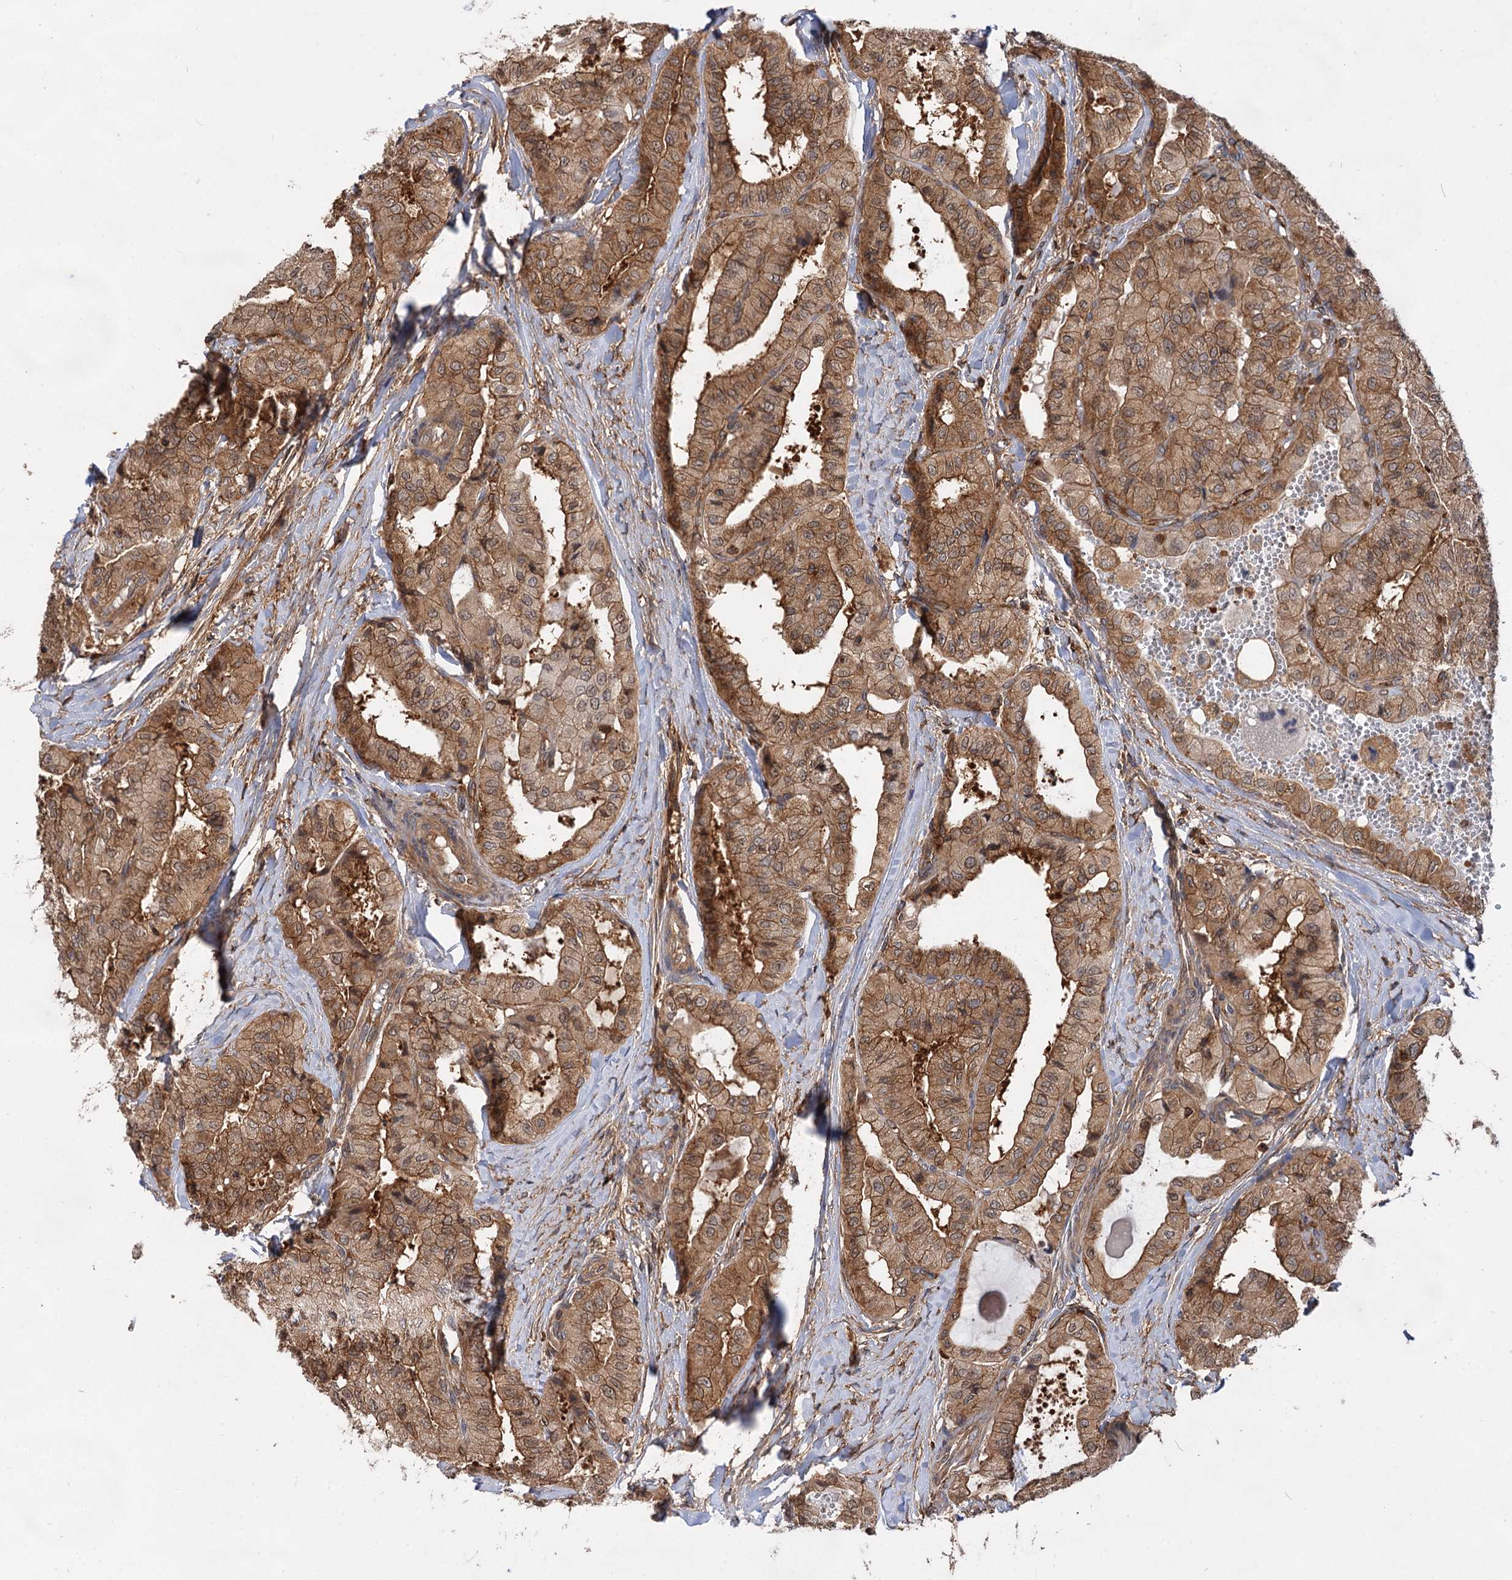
{"staining": {"intensity": "moderate", "quantity": ">75%", "location": "cytoplasmic/membranous"}, "tissue": "thyroid cancer", "cell_type": "Tumor cells", "image_type": "cancer", "snomed": [{"axis": "morphology", "description": "Papillary adenocarcinoma, NOS"}, {"axis": "topography", "description": "Thyroid gland"}], "caption": "About >75% of tumor cells in papillary adenocarcinoma (thyroid) display moderate cytoplasmic/membranous protein staining as visualized by brown immunohistochemical staining.", "gene": "PACS1", "patient": {"sex": "female", "age": 59}}